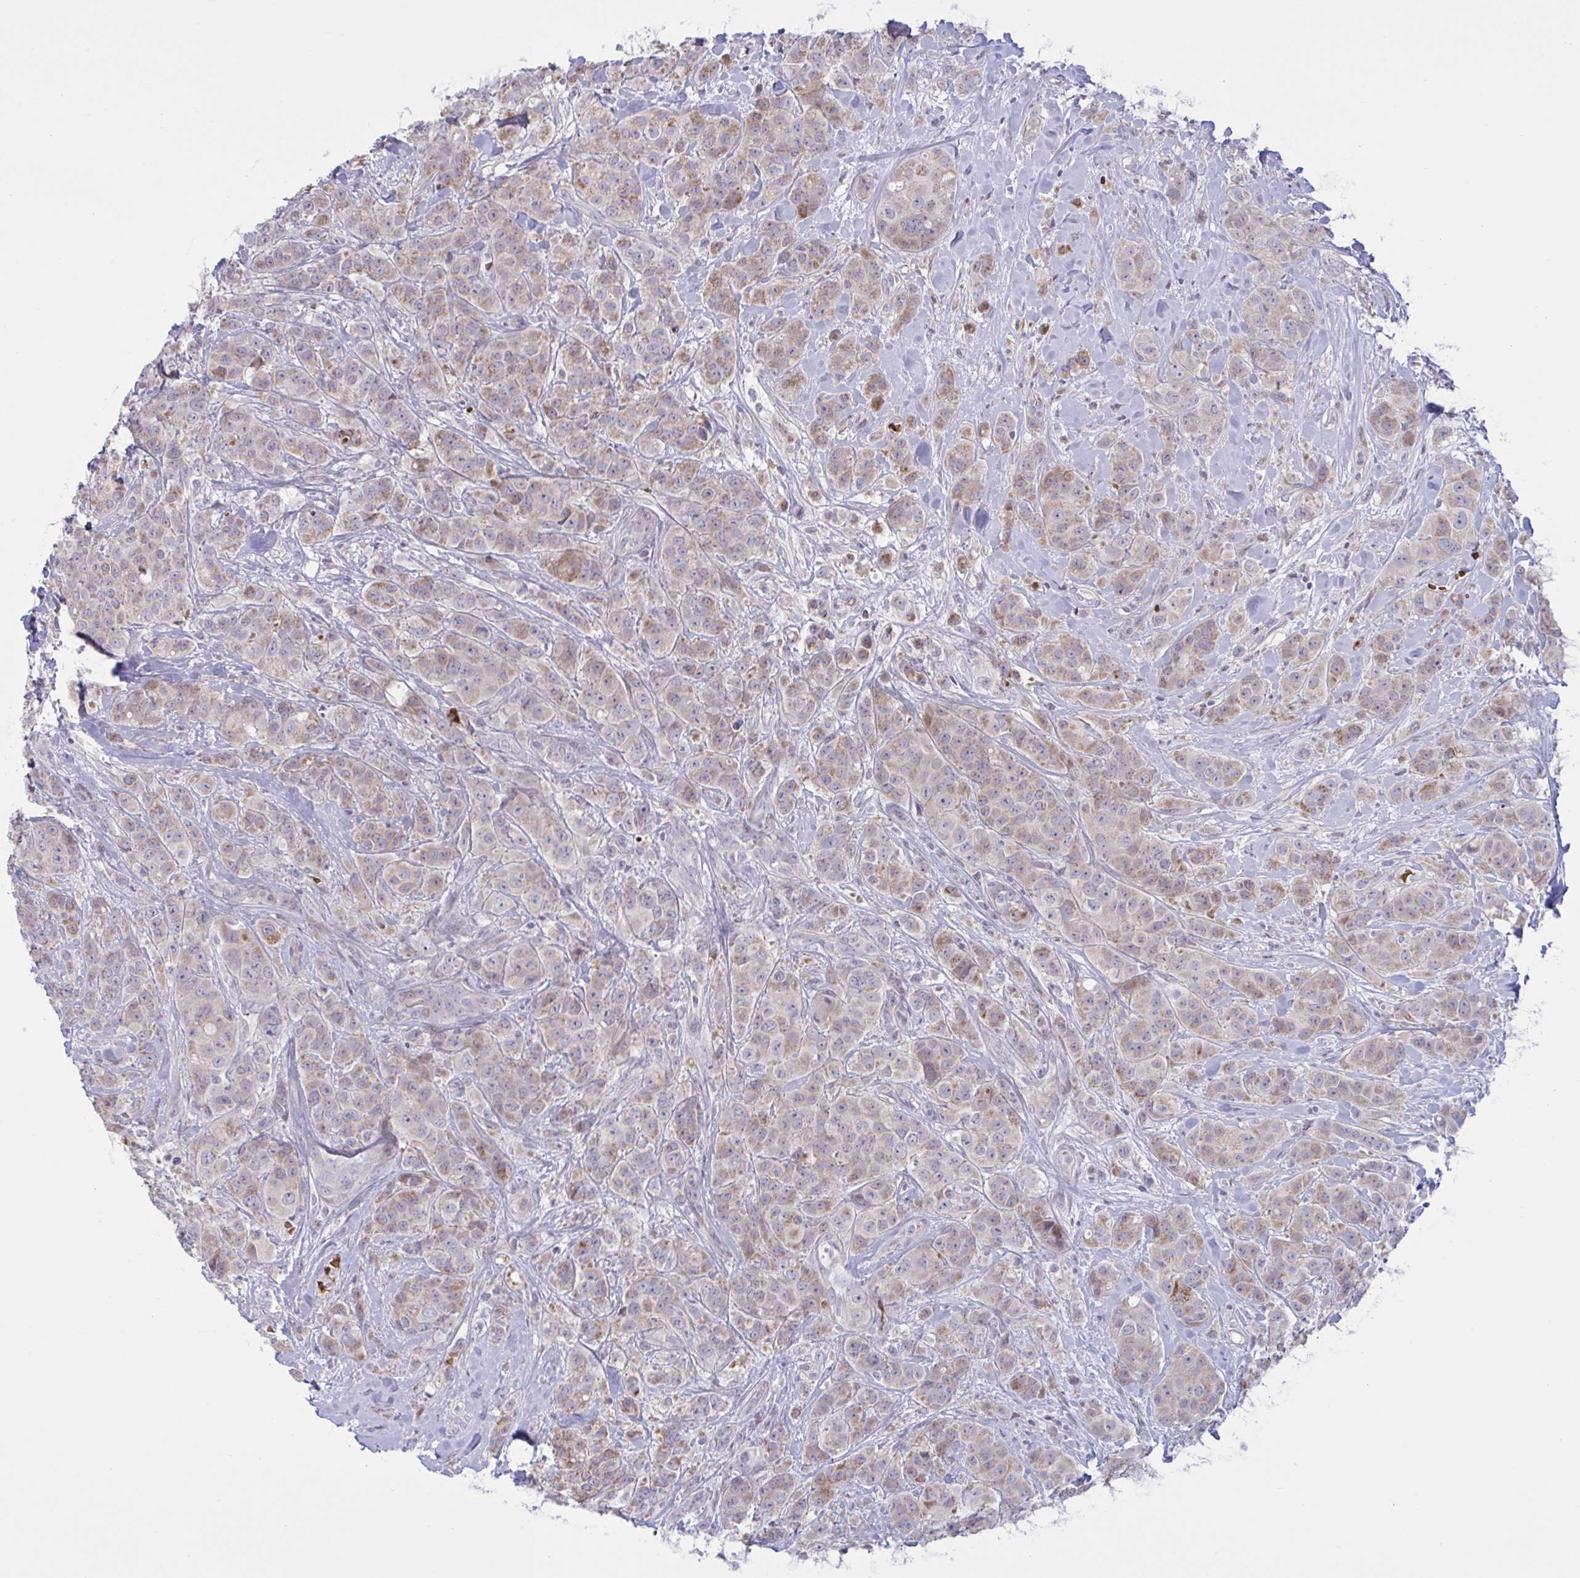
{"staining": {"intensity": "moderate", "quantity": "<25%", "location": "cytoplasmic/membranous"}, "tissue": "breast cancer", "cell_type": "Tumor cells", "image_type": "cancer", "snomed": [{"axis": "morphology", "description": "Normal tissue, NOS"}, {"axis": "morphology", "description": "Duct carcinoma"}, {"axis": "topography", "description": "Breast"}], "caption": "Tumor cells exhibit moderate cytoplasmic/membranous expression in about <25% of cells in breast cancer (intraductal carcinoma). (Stains: DAB in brown, nuclei in blue, Microscopy: brightfield microscopy at high magnification).", "gene": "VWC2", "patient": {"sex": "female", "age": 43}}